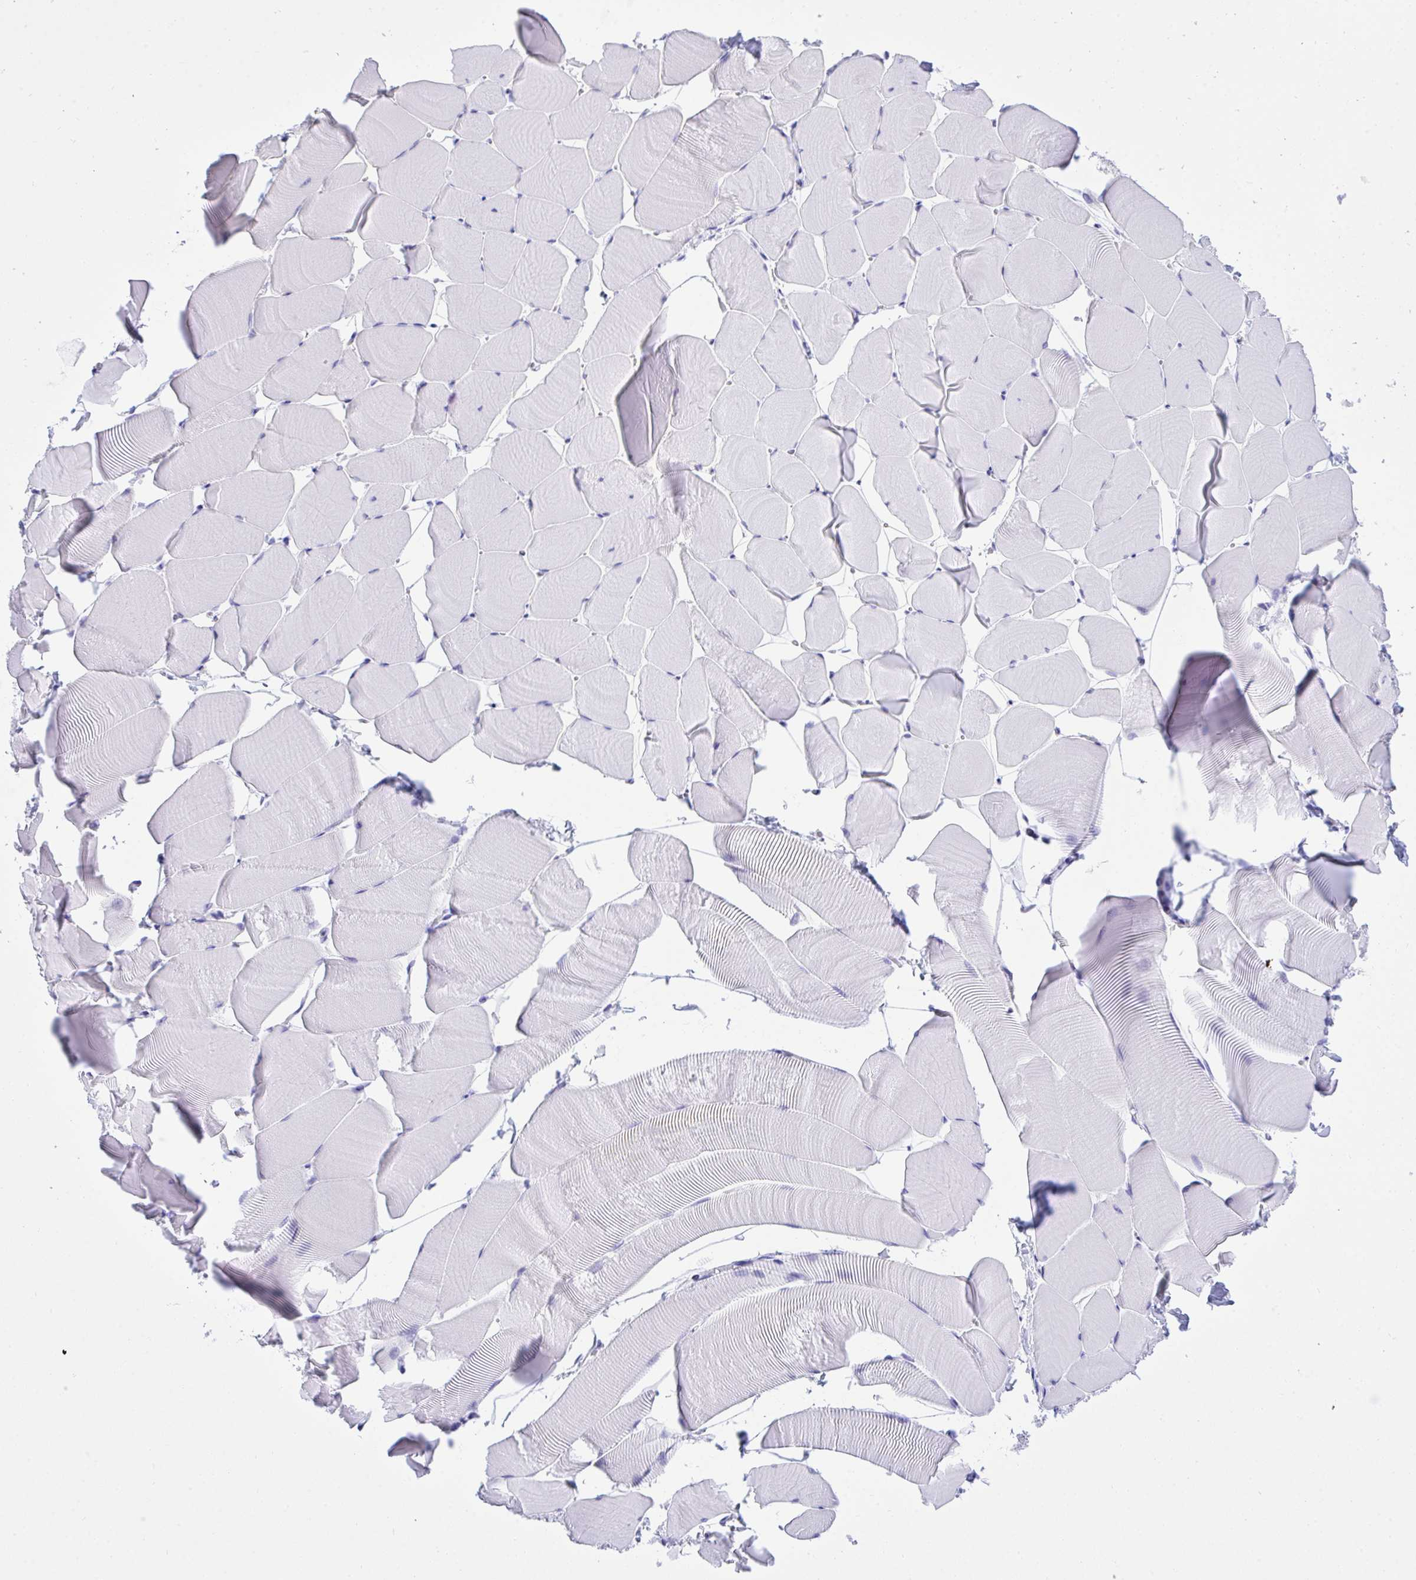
{"staining": {"intensity": "negative", "quantity": "none", "location": "none"}, "tissue": "skeletal muscle", "cell_type": "Myocytes", "image_type": "normal", "snomed": [{"axis": "morphology", "description": "Normal tissue, NOS"}, {"axis": "topography", "description": "Skeletal muscle"}], "caption": "Histopathology image shows no significant protein staining in myocytes of benign skeletal muscle. Brightfield microscopy of IHC stained with DAB (brown) and hematoxylin (blue), captured at high magnification.", "gene": "TLN2", "patient": {"sex": "male", "age": 25}}